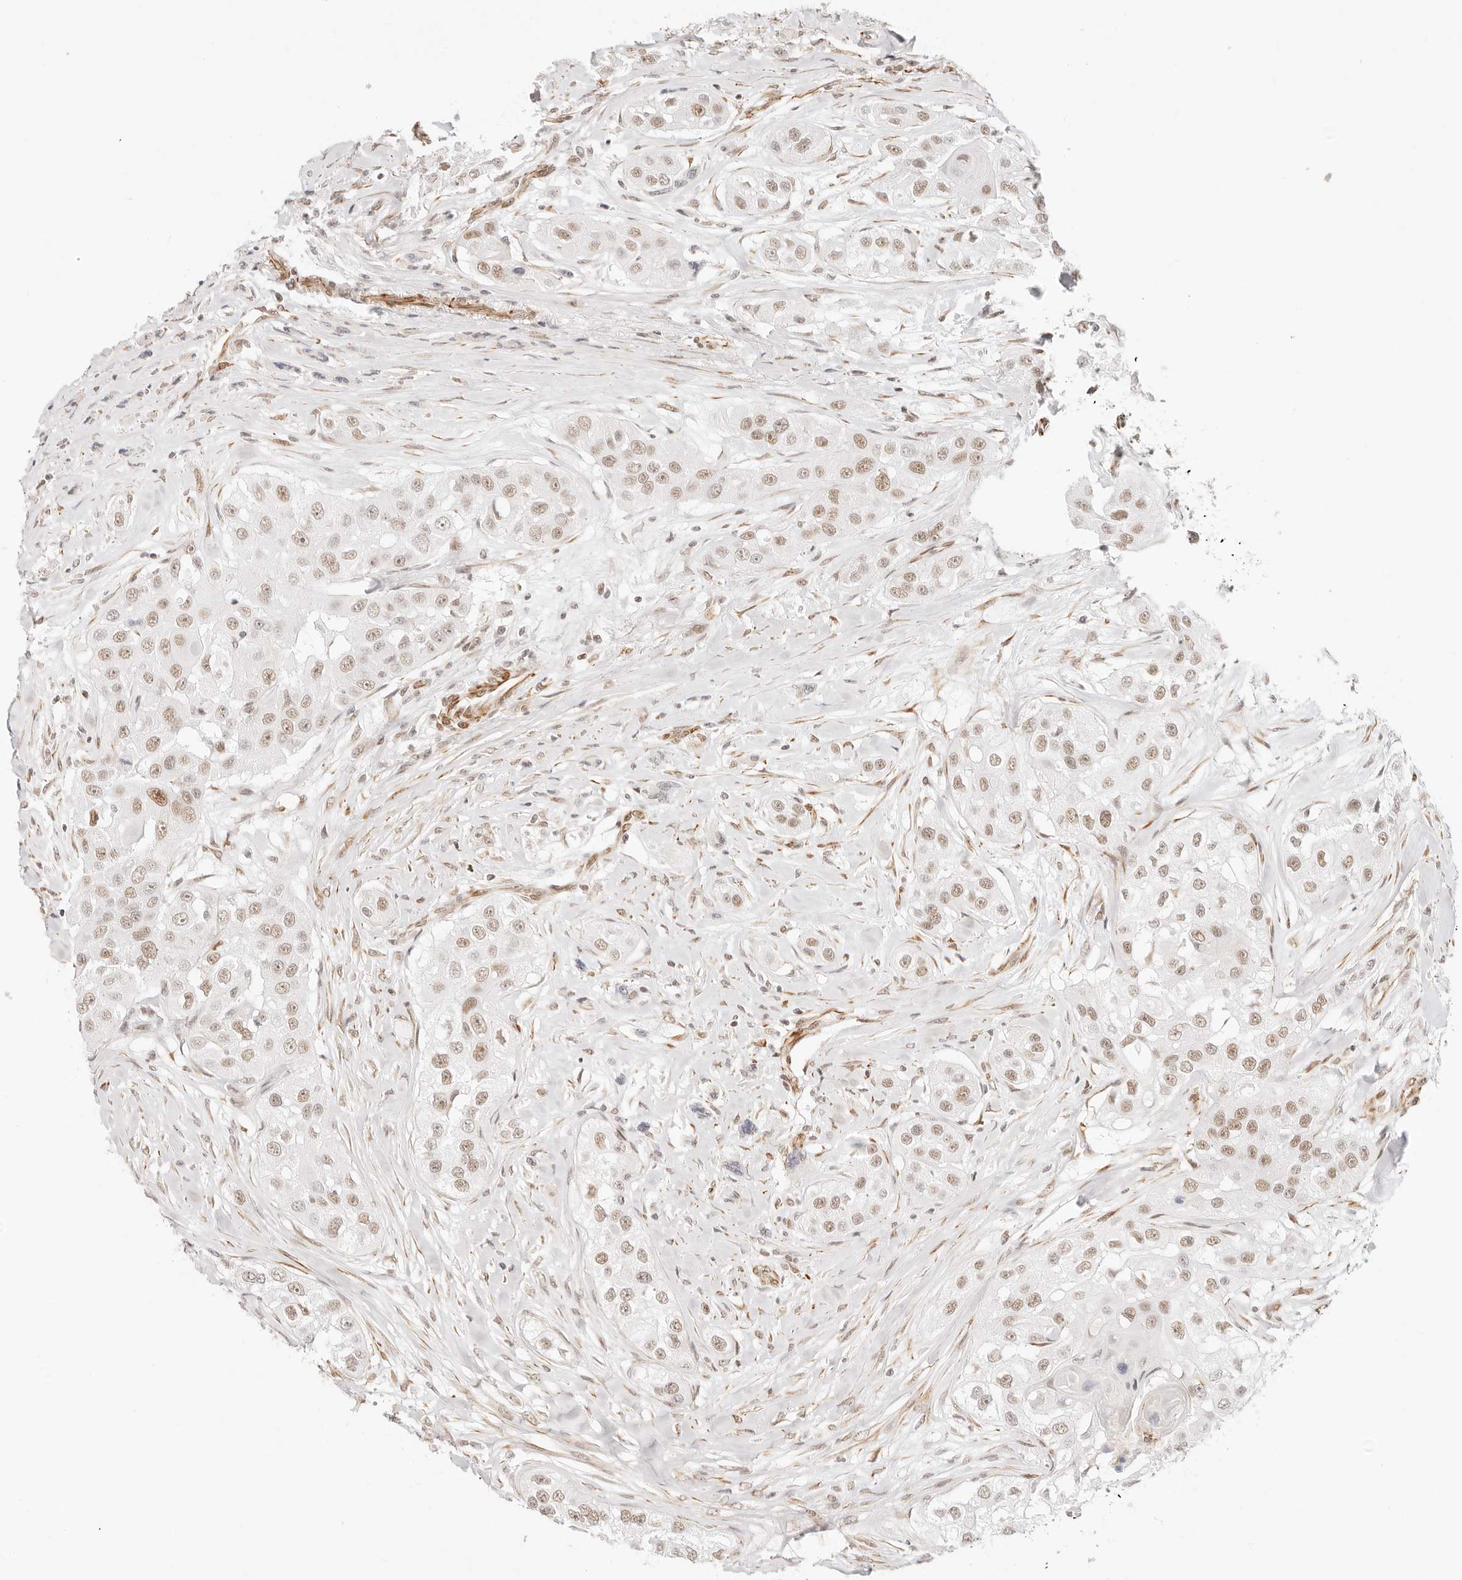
{"staining": {"intensity": "moderate", "quantity": ">75%", "location": "nuclear"}, "tissue": "head and neck cancer", "cell_type": "Tumor cells", "image_type": "cancer", "snomed": [{"axis": "morphology", "description": "Normal tissue, NOS"}, {"axis": "morphology", "description": "Squamous cell carcinoma, NOS"}, {"axis": "topography", "description": "Skeletal muscle"}, {"axis": "topography", "description": "Head-Neck"}], "caption": "Tumor cells reveal medium levels of moderate nuclear positivity in about >75% of cells in head and neck squamous cell carcinoma.", "gene": "ZC3H11A", "patient": {"sex": "male", "age": 51}}